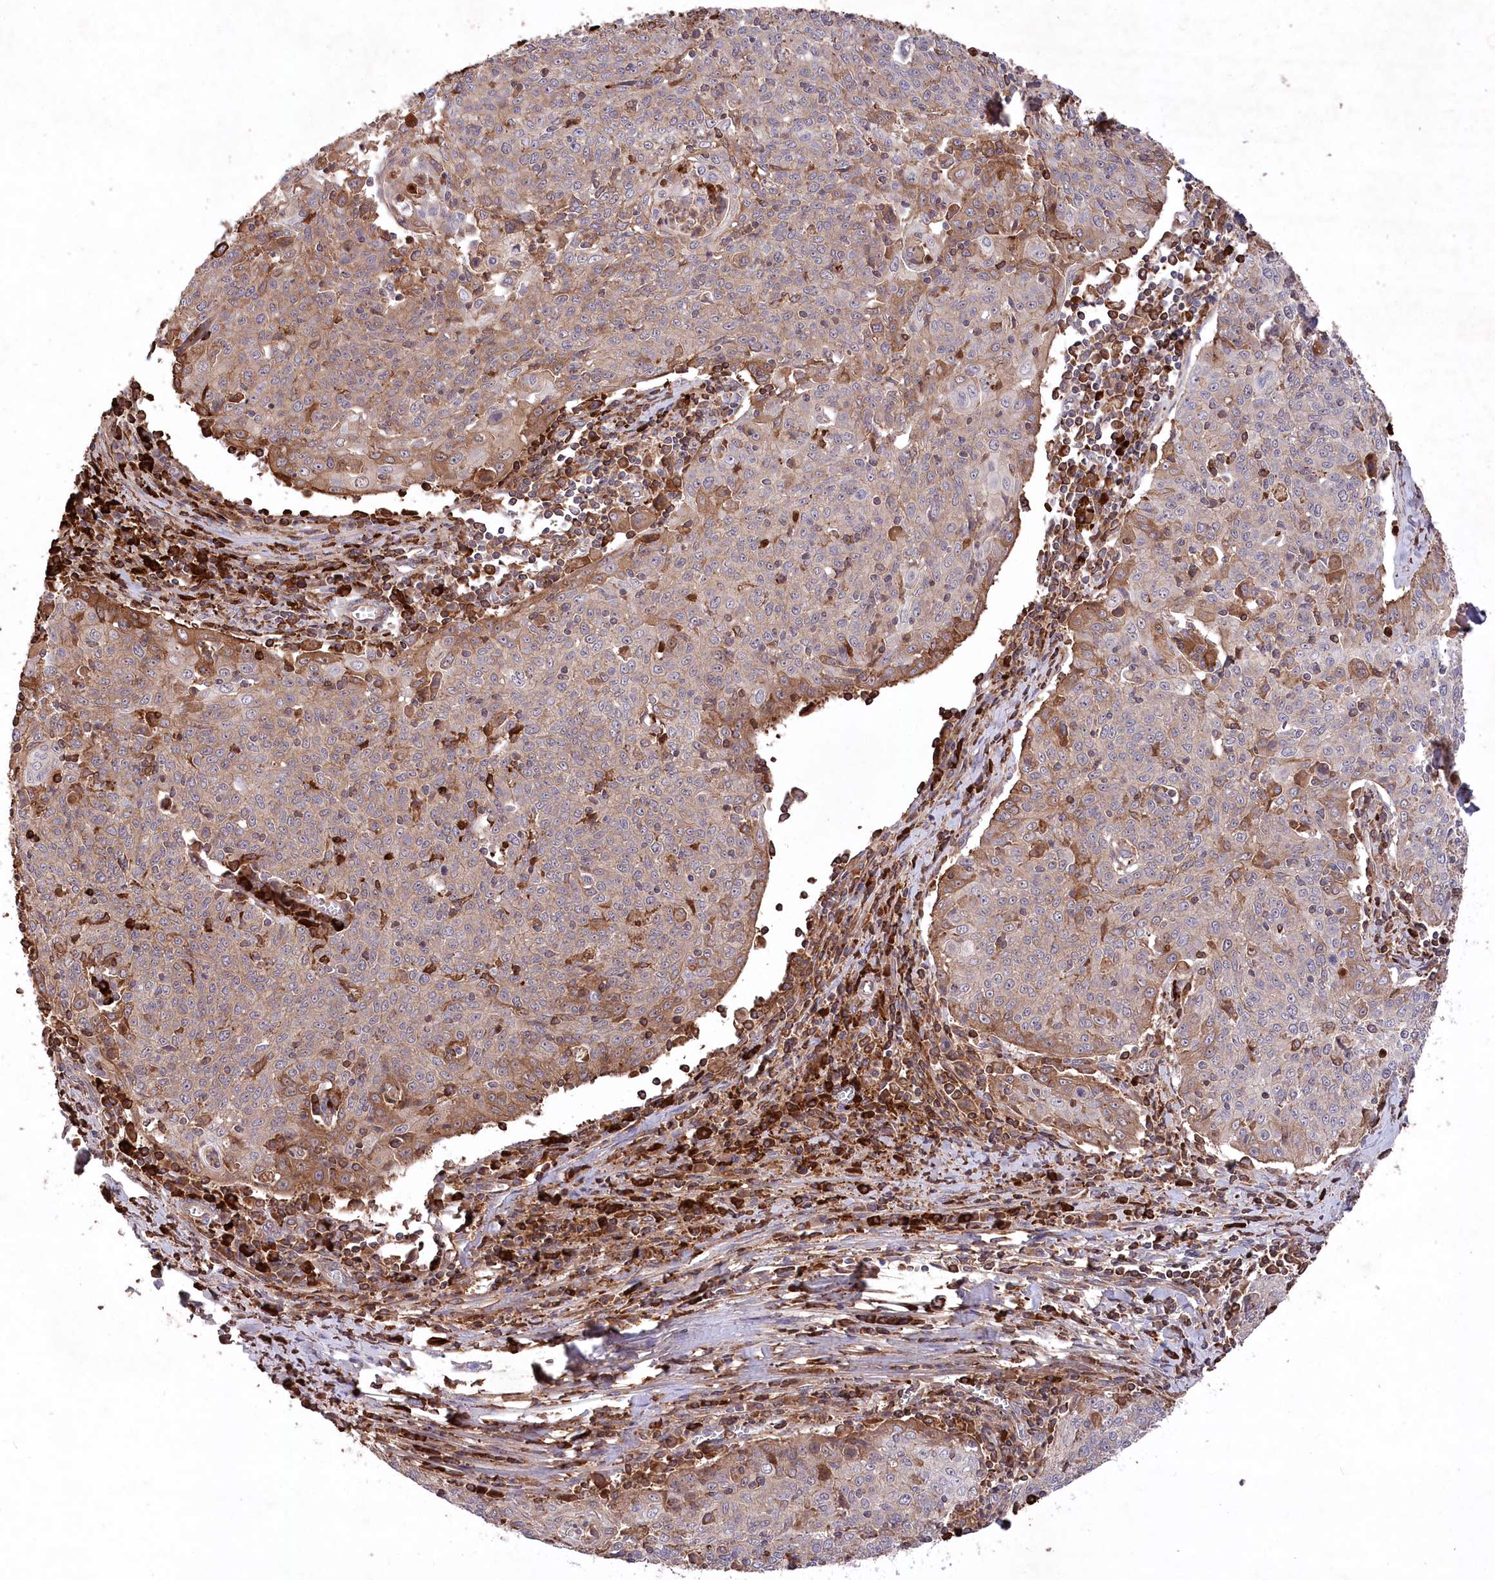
{"staining": {"intensity": "moderate", "quantity": "25%-75%", "location": "cytoplasmic/membranous"}, "tissue": "cervical cancer", "cell_type": "Tumor cells", "image_type": "cancer", "snomed": [{"axis": "morphology", "description": "Squamous cell carcinoma, NOS"}, {"axis": "topography", "description": "Cervix"}], "caption": "Protein expression analysis of cervical squamous cell carcinoma exhibits moderate cytoplasmic/membranous positivity in approximately 25%-75% of tumor cells.", "gene": "PPP1R21", "patient": {"sex": "female", "age": 48}}